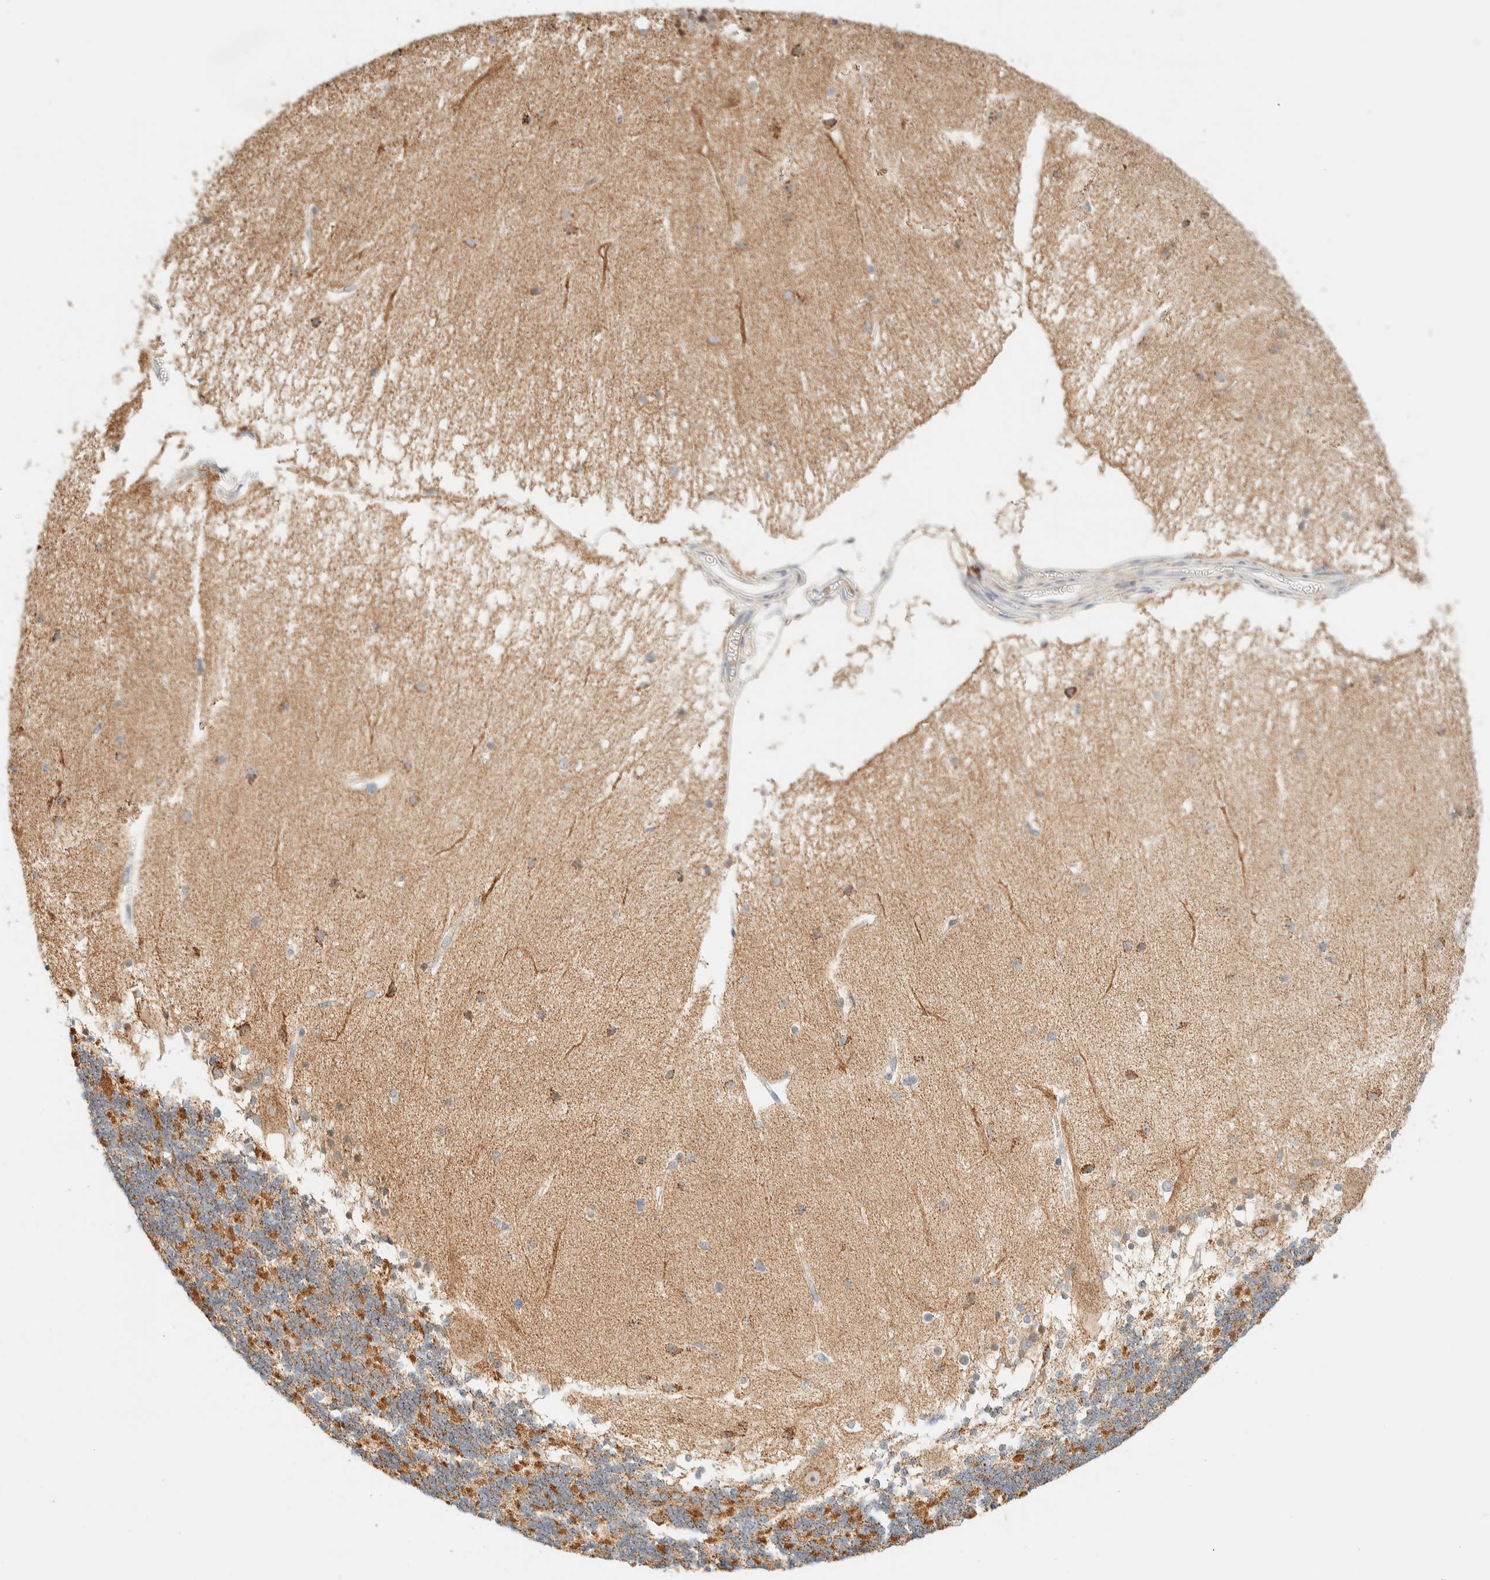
{"staining": {"intensity": "moderate", "quantity": ">75%", "location": "cytoplasmic/membranous"}, "tissue": "cerebellum", "cell_type": "Cells in granular layer", "image_type": "normal", "snomed": [{"axis": "morphology", "description": "Normal tissue, NOS"}, {"axis": "topography", "description": "Cerebellum"}], "caption": "This photomicrograph displays immunohistochemistry (IHC) staining of normal cerebellum, with medium moderate cytoplasmic/membranous positivity in about >75% of cells in granular layer.", "gene": "PPM1K", "patient": {"sex": "female", "age": 54}}